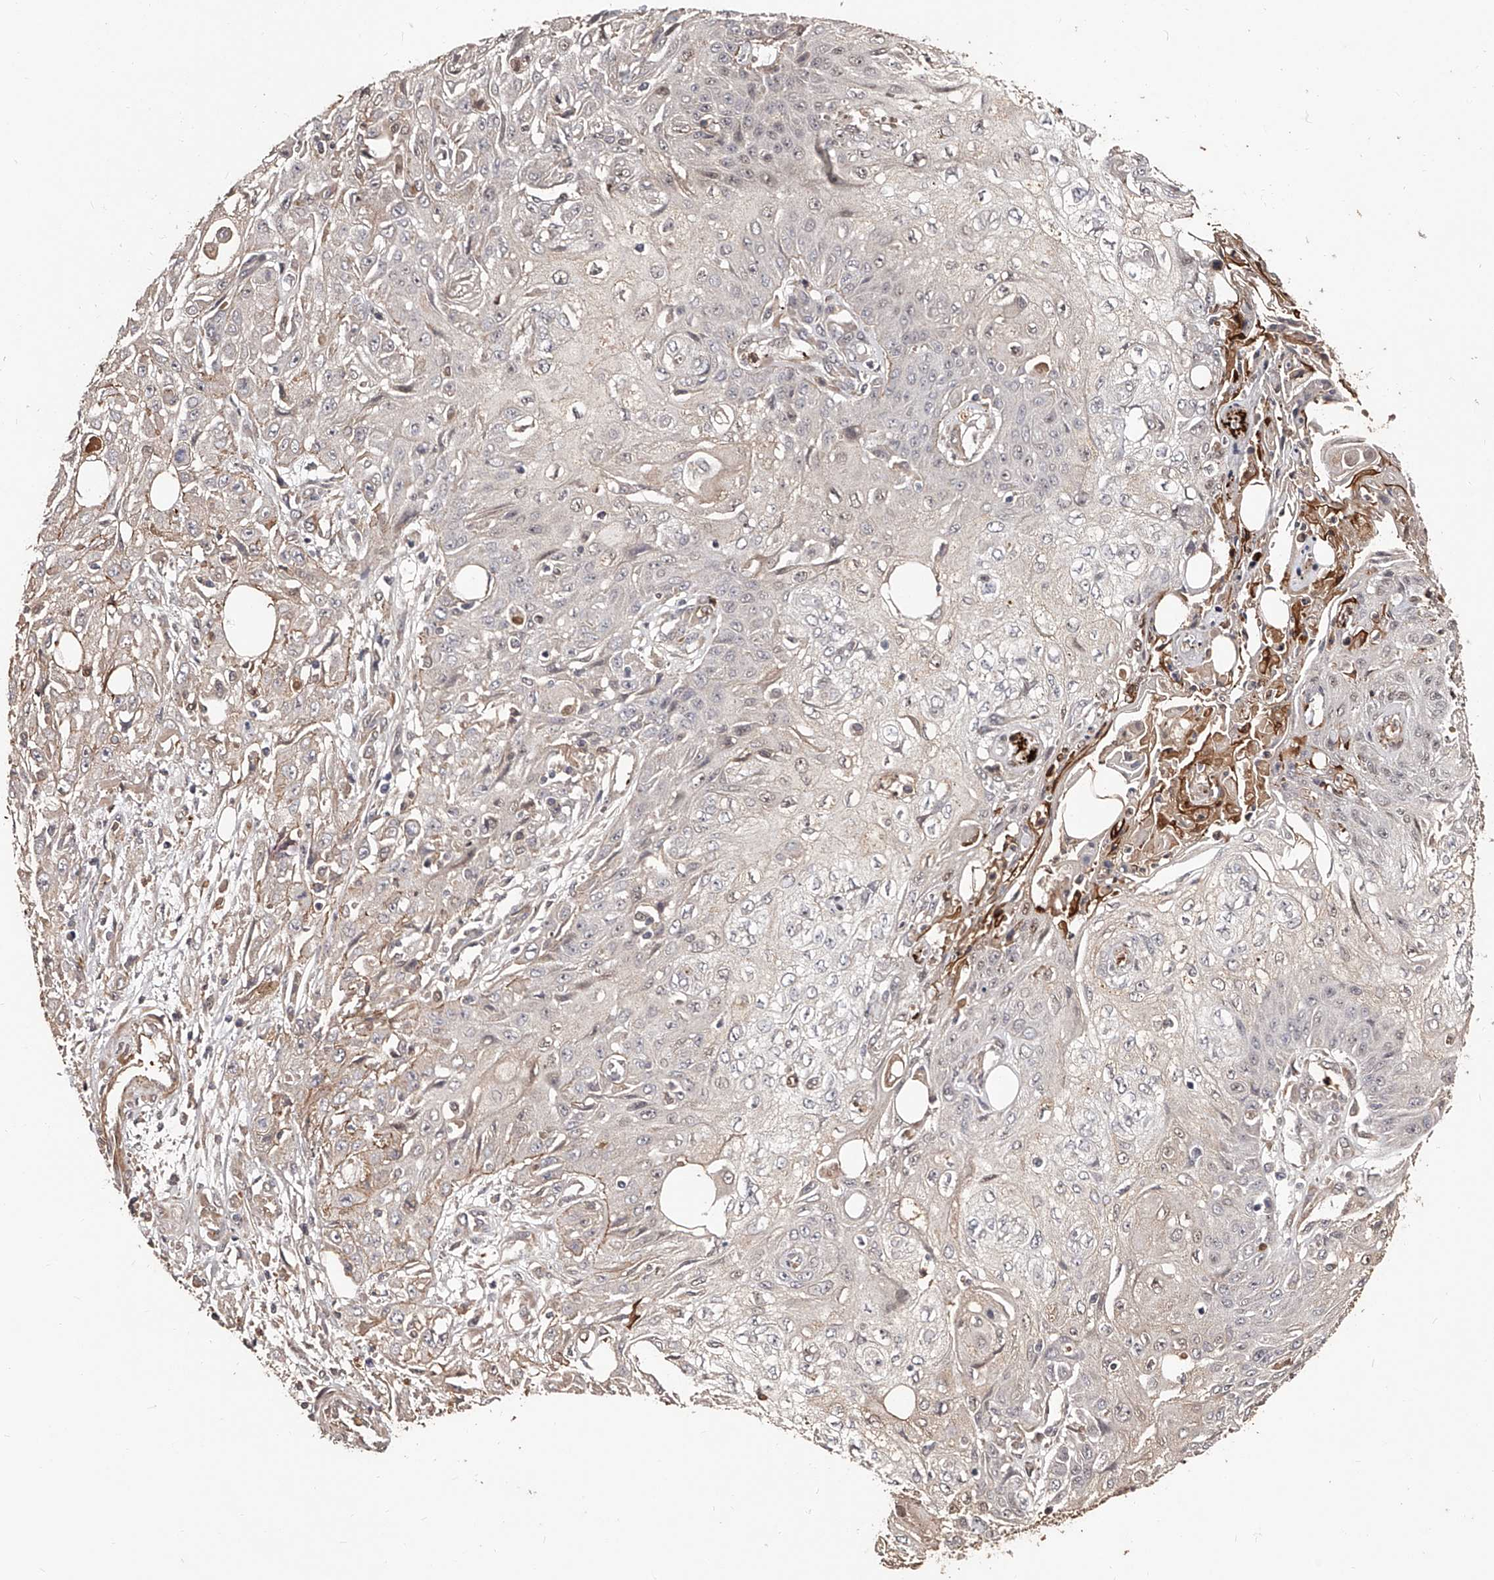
{"staining": {"intensity": "negative", "quantity": "none", "location": "none"}, "tissue": "skin cancer", "cell_type": "Tumor cells", "image_type": "cancer", "snomed": [{"axis": "morphology", "description": "Squamous cell carcinoma, NOS"}, {"axis": "morphology", "description": "Squamous cell carcinoma, metastatic, NOS"}, {"axis": "topography", "description": "Skin"}, {"axis": "topography", "description": "Lymph node"}], "caption": "IHC histopathology image of human skin squamous cell carcinoma stained for a protein (brown), which exhibits no positivity in tumor cells. The staining was performed using DAB to visualize the protein expression in brown, while the nuclei were stained in blue with hematoxylin (Magnification: 20x).", "gene": "URGCP", "patient": {"sex": "male", "age": 75}}